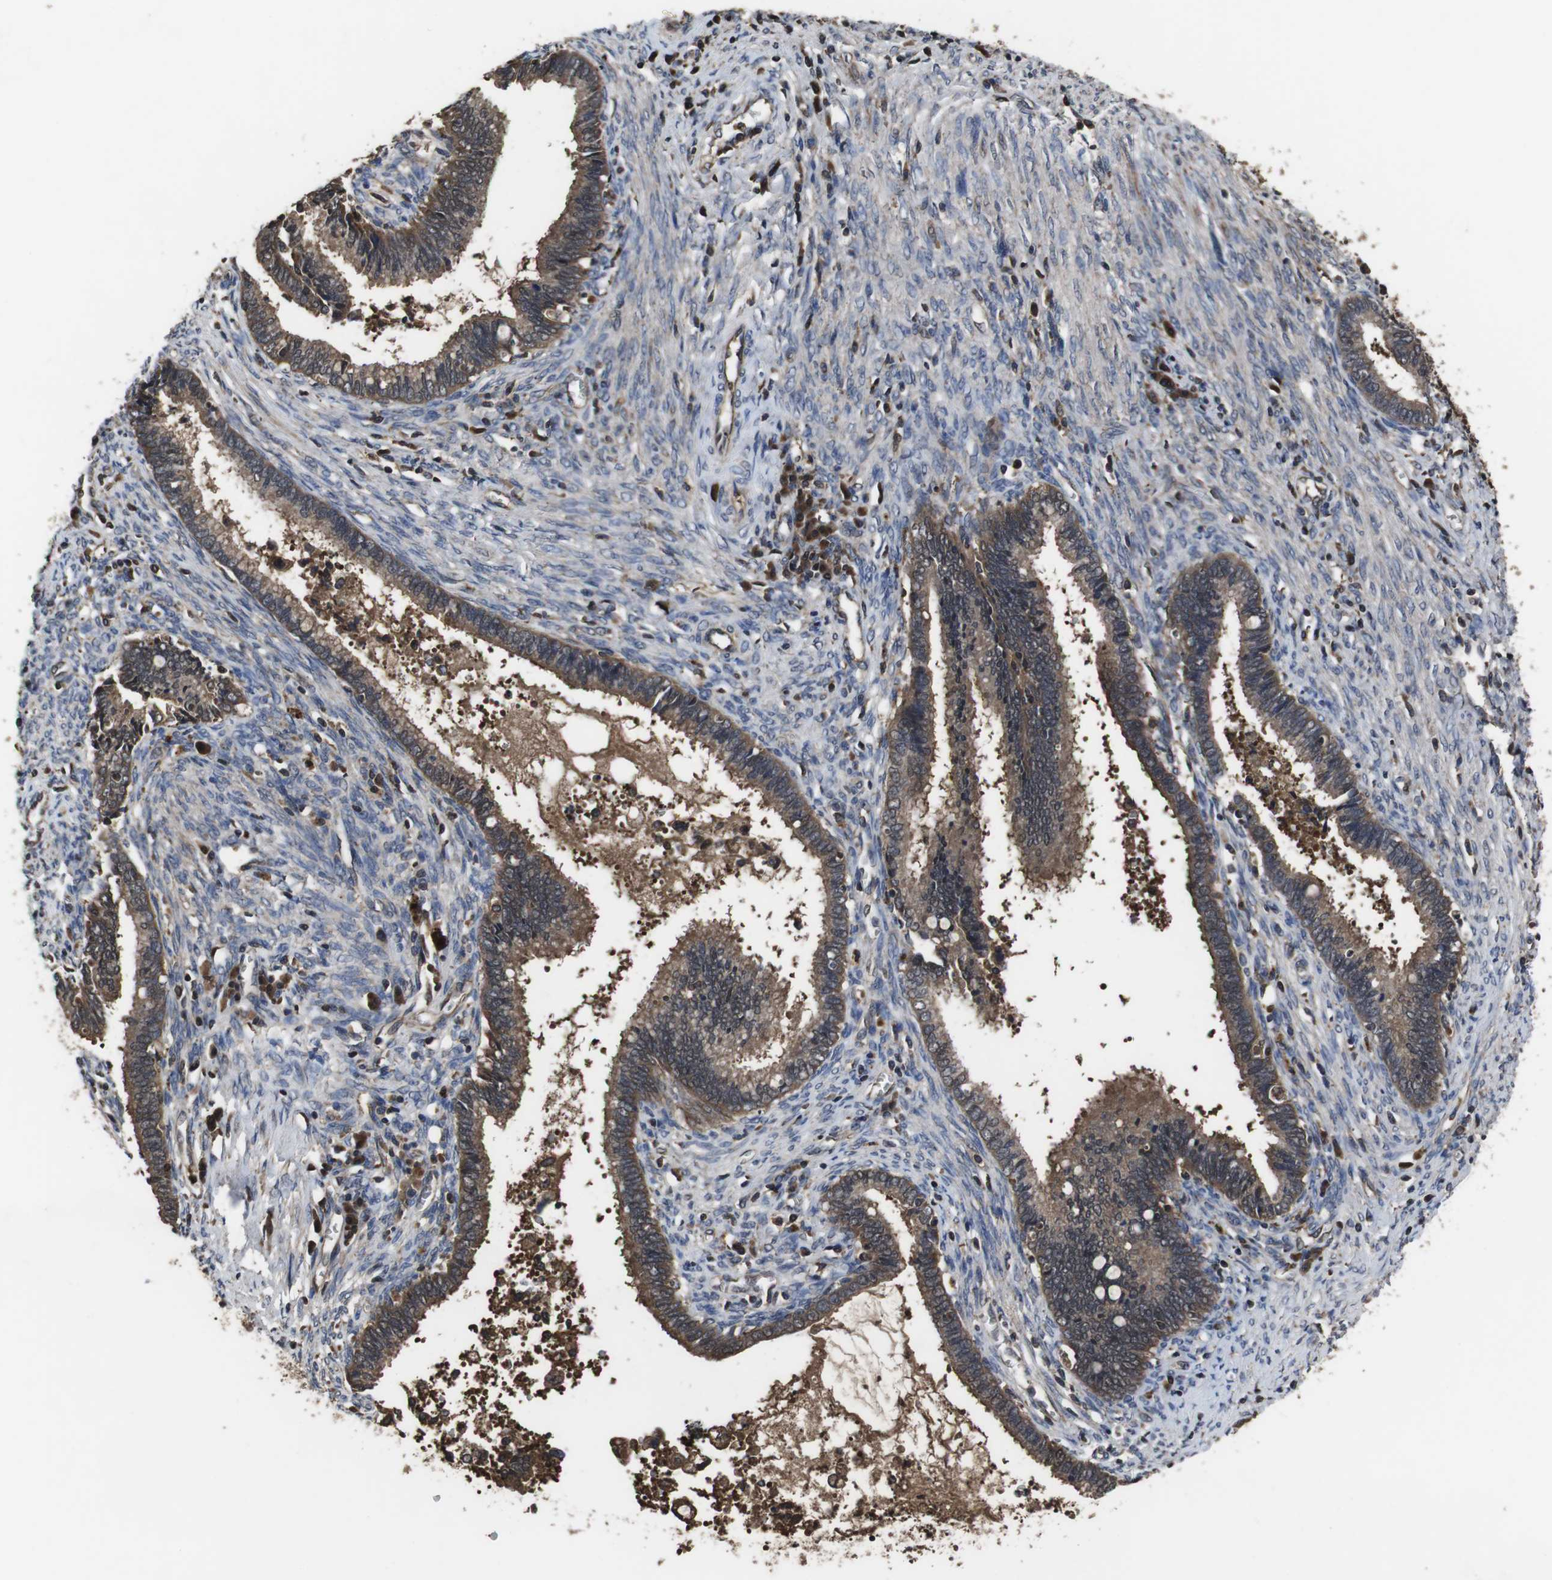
{"staining": {"intensity": "moderate", "quantity": ">75%", "location": "cytoplasmic/membranous"}, "tissue": "cervical cancer", "cell_type": "Tumor cells", "image_type": "cancer", "snomed": [{"axis": "morphology", "description": "Adenocarcinoma, NOS"}, {"axis": "topography", "description": "Cervix"}], "caption": "Tumor cells demonstrate medium levels of moderate cytoplasmic/membranous positivity in approximately >75% of cells in cervical cancer. Using DAB (3,3'-diaminobenzidine) (brown) and hematoxylin (blue) stains, captured at high magnification using brightfield microscopy.", "gene": "CXCL11", "patient": {"sex": "female", "age": 44}}